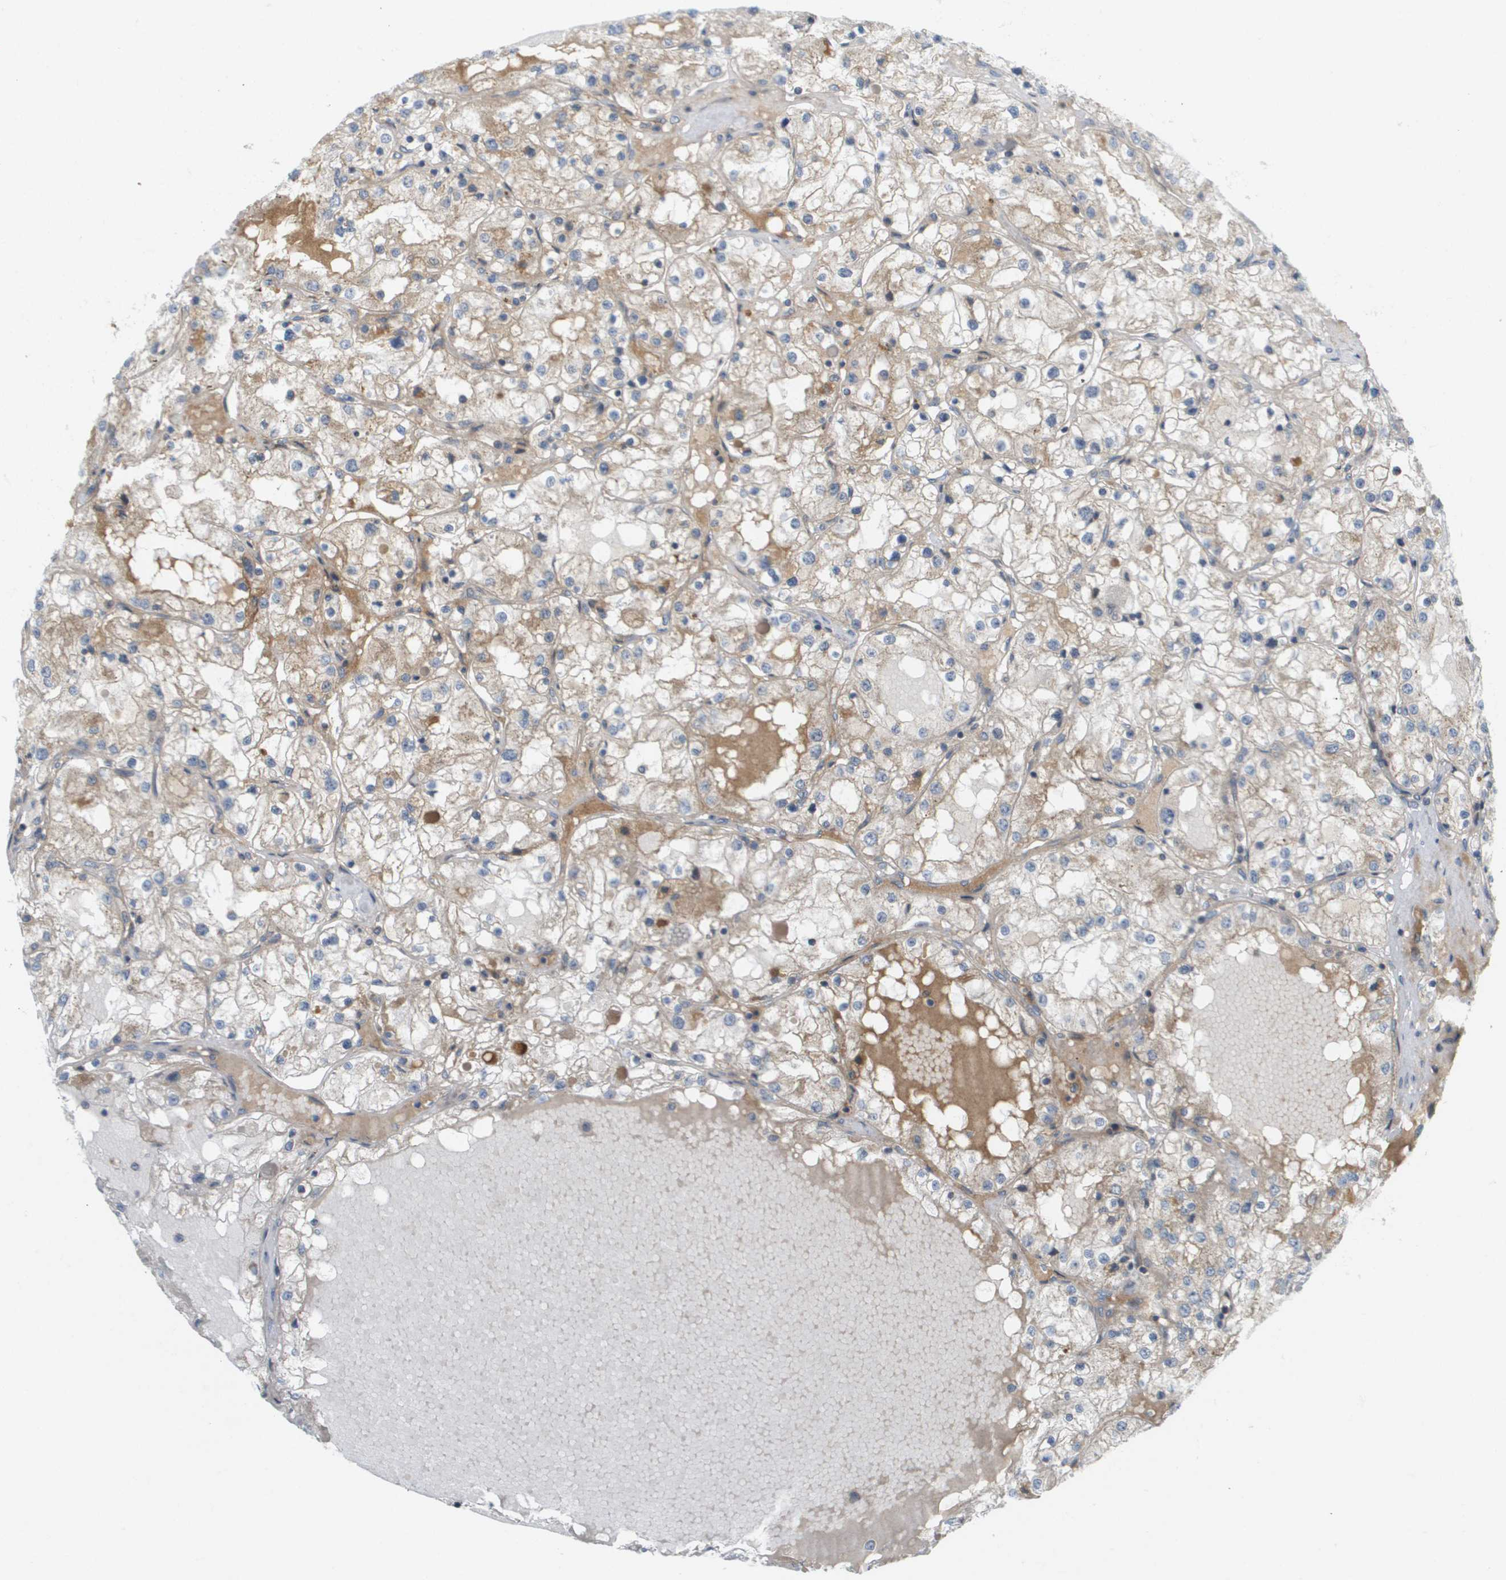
{"staining": {"intensity": "weak", "quantity": ">75%", "location": "cytoplasmic/membranous"}, "tissue": "renal cancer", "cell_type": "Tumor cells", "image_type": "cancer", "snomed": [{"axis": "morphology", "description": "Adenocarcinoma, NOS"}, {"axis": "topography", "description": "Kidney"}], "caption": "IHC image of human renal adenocarcinoma stained for a protein (brown), which exhibits low levels of weak cytoplasmic/membranous staining in about >75% of tumor cells.", "gene": "PROC", "patient": {"sex": "male", "age": 68}}